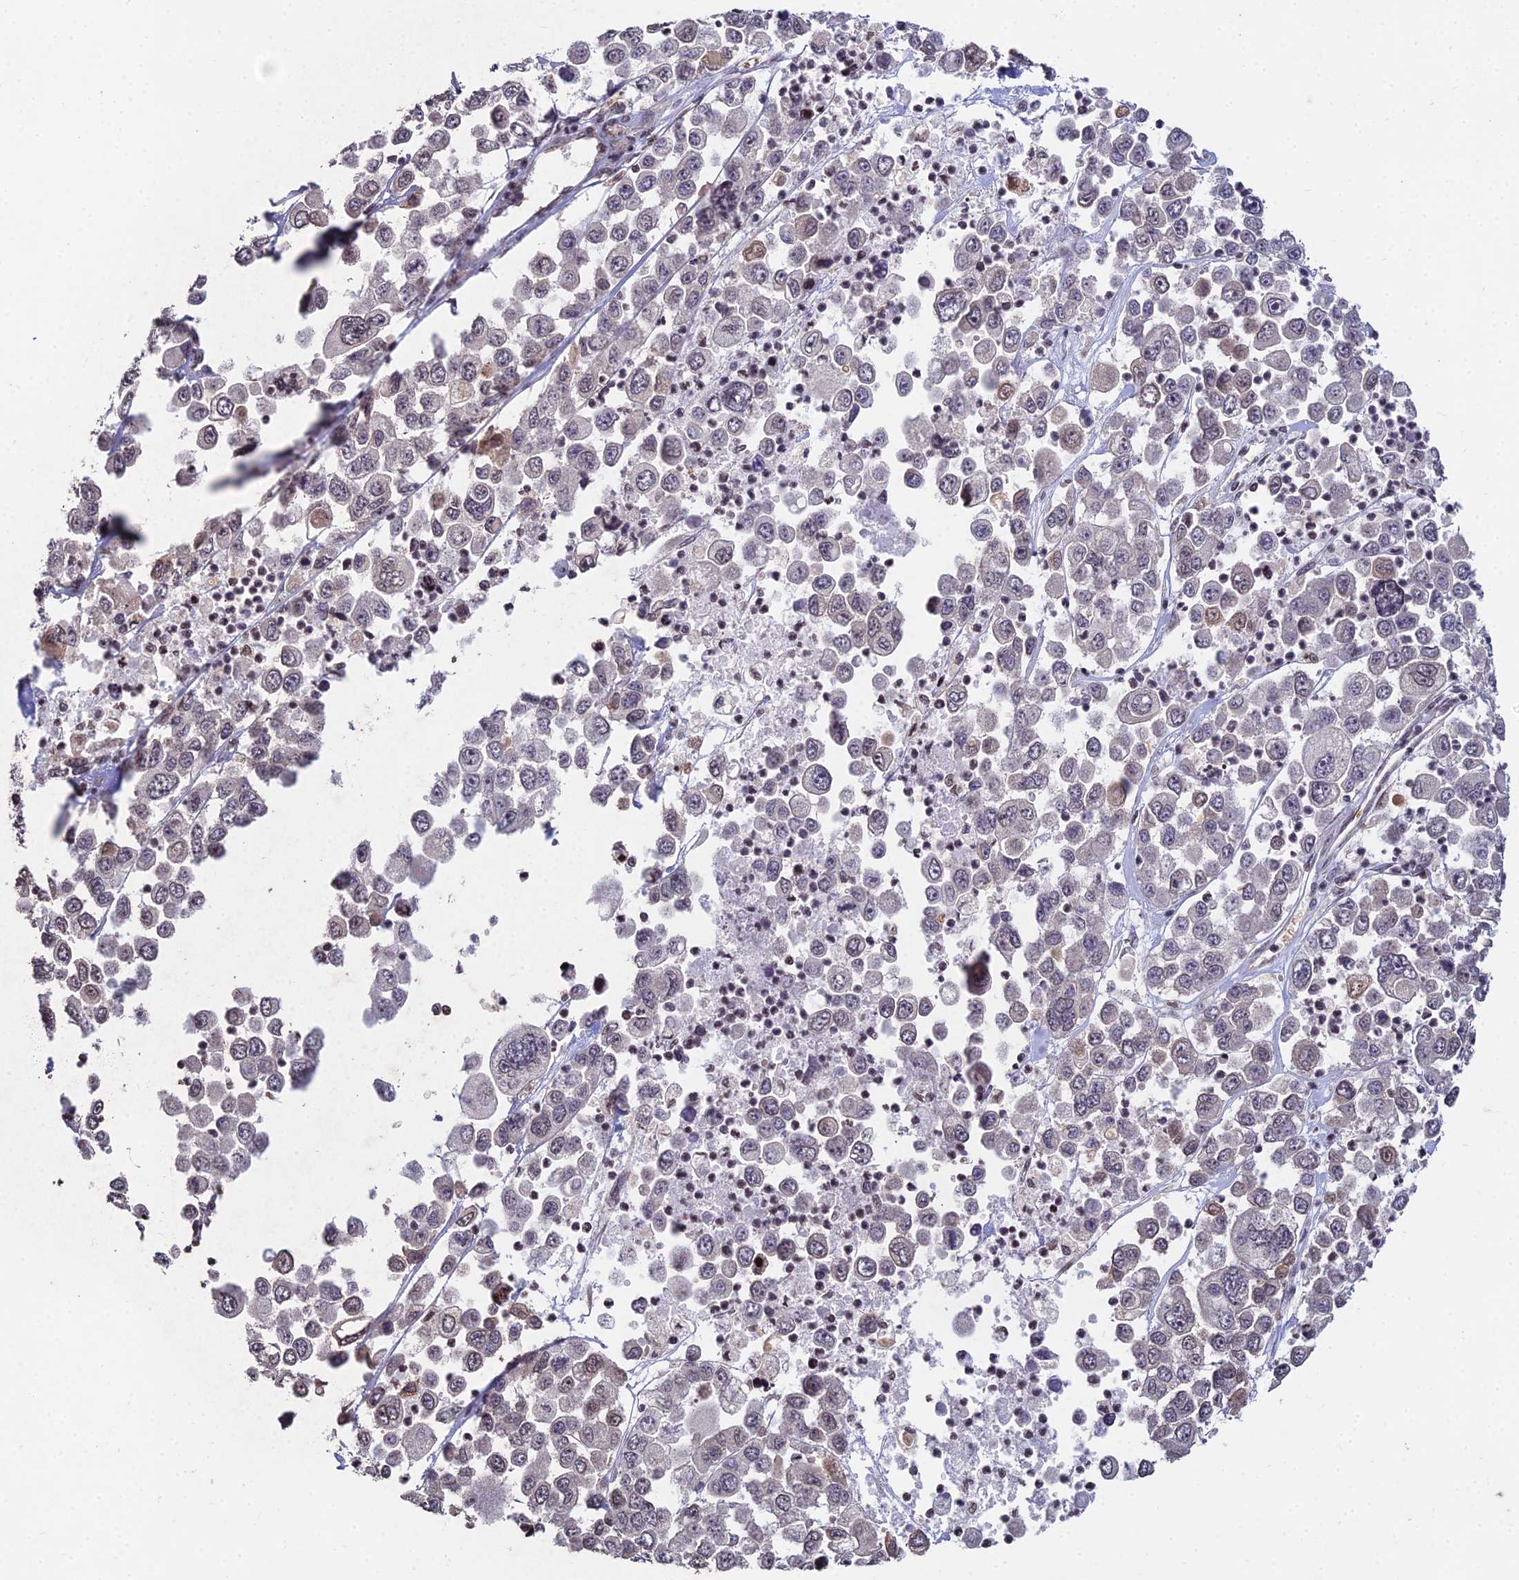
{"staining": {"intensity": "weak", "quantity": "<25%", "location": "cytoplasmic/membranous,nuclear"}, "tissue": "melanoma", "cell_type": "Tumor cells", "image_type": "cancer", "snomed": [{"axis": "morphology", "description": "Malignant melanoma, Metastatic site"}, {"axis": "topography", "description": "Lymph node"}], "caption": "Immunohistochemical staining of melanoma shows no significant positivity in tumor cells.", "gene": "RBMS2", "patient": {"sex": "female", "age": 54}}